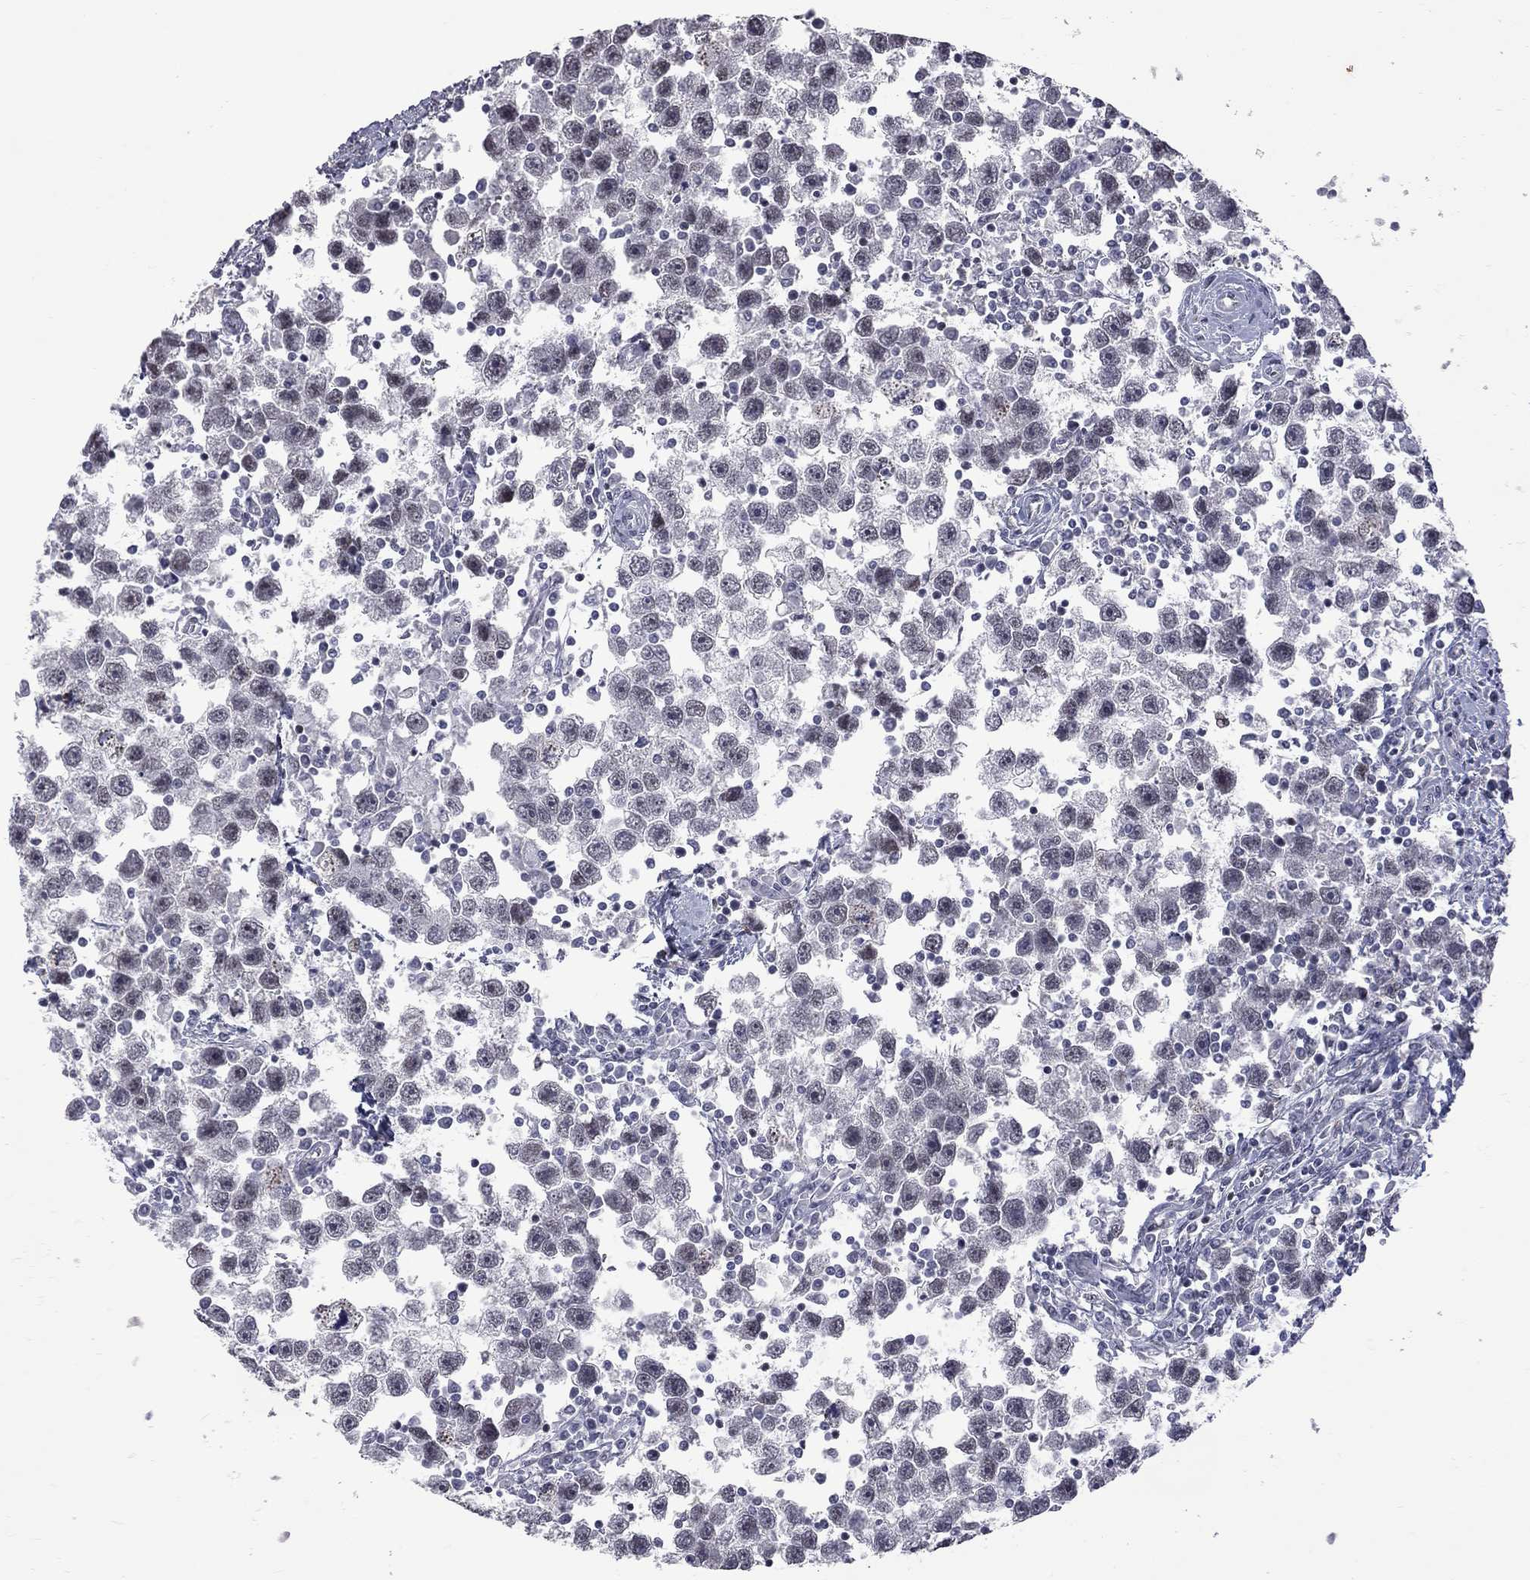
{"staining": {"intensity": "negative", "quantity": "none", "location": "none"}, "tissue": "testis cancer", "cell_type": "Tumor cells", "image_type": "cancer", "snomed": [{"axis": "morphology", "description": "Seminoma, NOS"}, {"axis": "topography", "description": "Testis"}], "caption": "Photomicrograph shows no protein expression in tumor cells of testis seminoma tissue.", "gene": "ZNF154", "patient": {"sex": "male", "age": 30}}